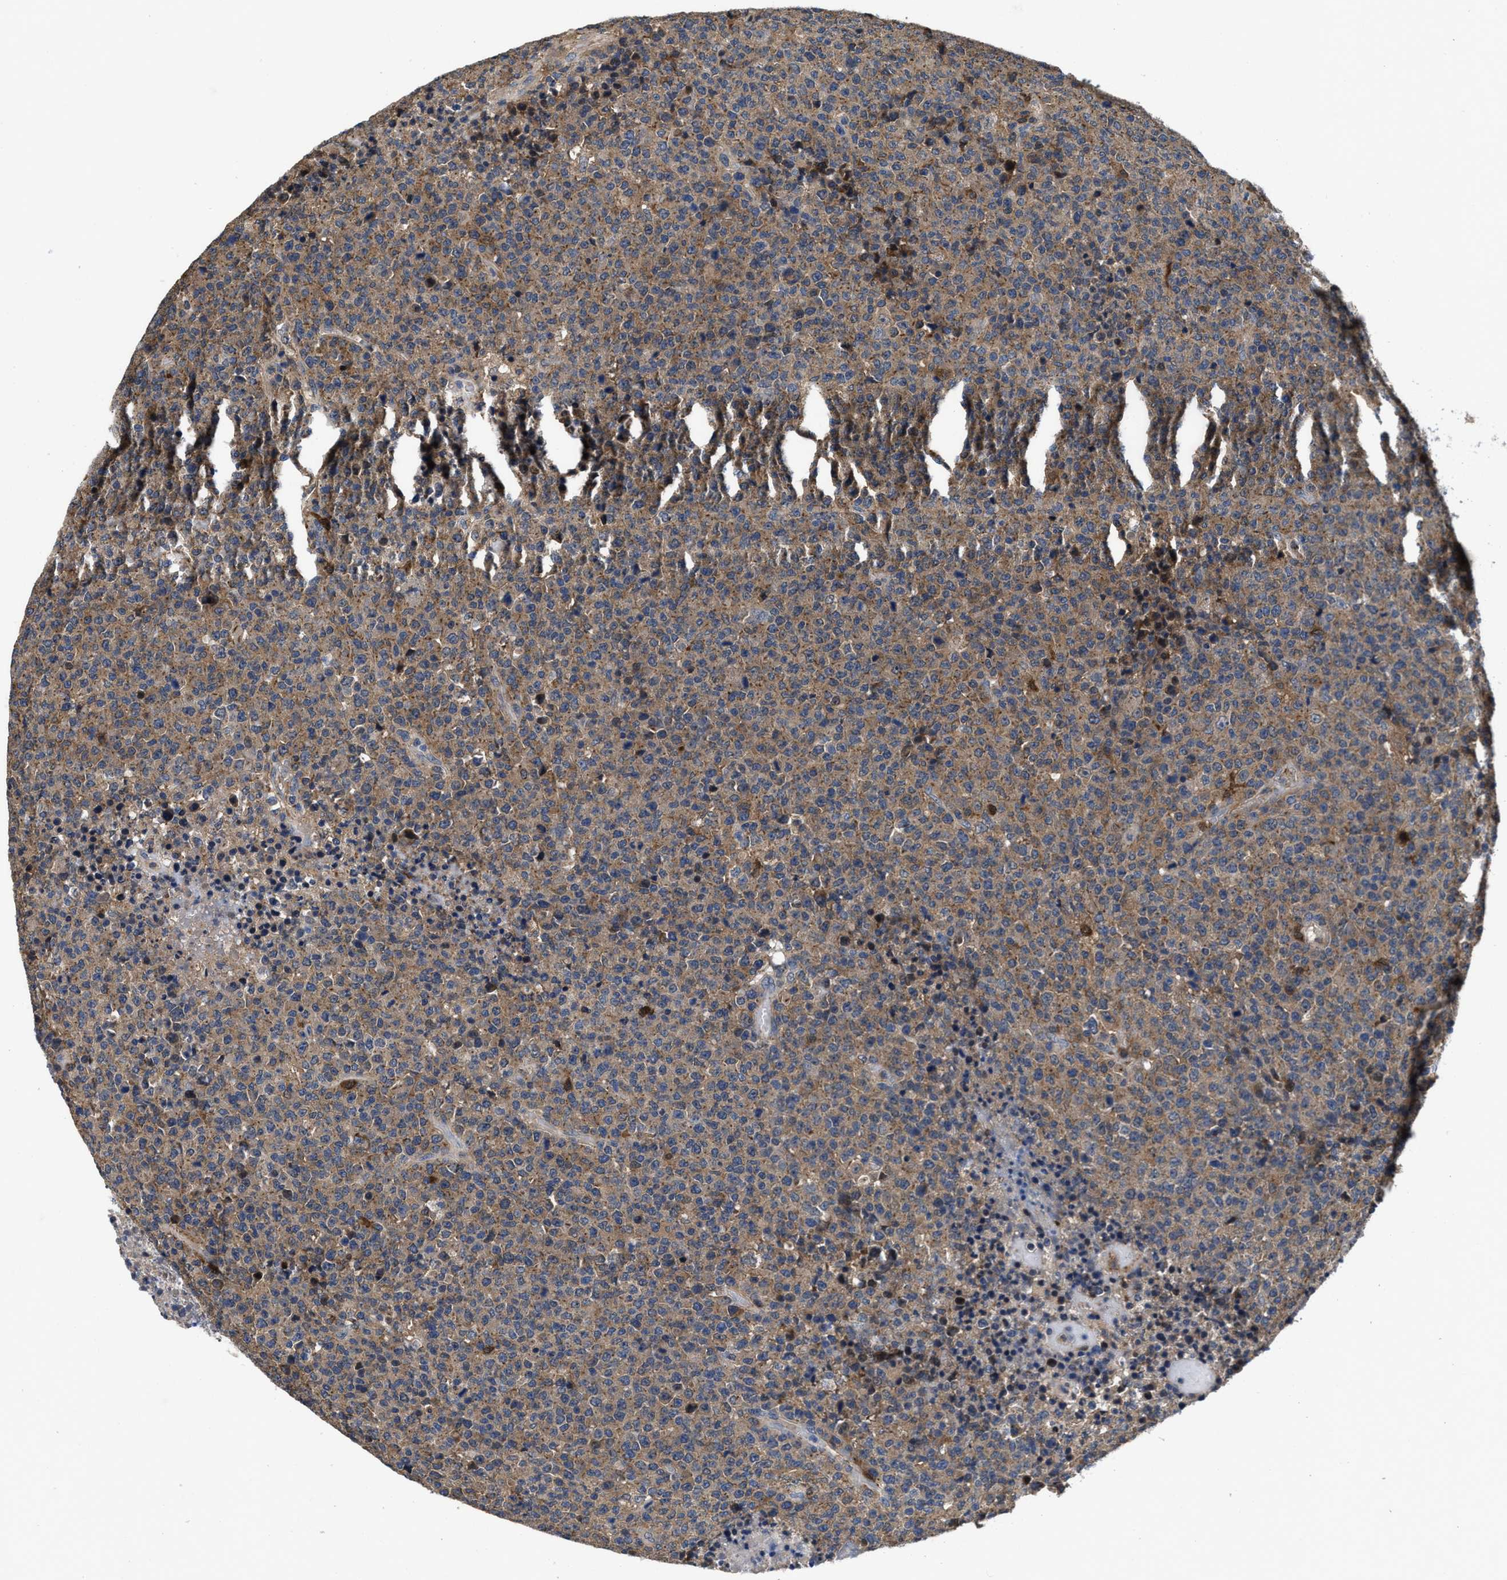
{"staining": {"intensity": "moderate", "quantity": ">75%", "location": "cytoplasmic/membranous"}, "tissue": "lymphoma", "cell_type": "Tumor cells", "image_type": "cancer", "snomed": [{"axis": "morphology", "description": "Malignant lymphoma, non-Hodgkin's type, High grade"}, {"axis": "topography", "description": "Lymph node"}], "caption": "Protein expression analysis of lymphoma exhibits moderate cytoplasmic/membranous positivity in approximately >75% of tumor cells. Ihc stains the protein of interest in brown and the nuclei are stained blue.", "gene": "RGS10", "patient": {"sex": "male", "age": 13}}